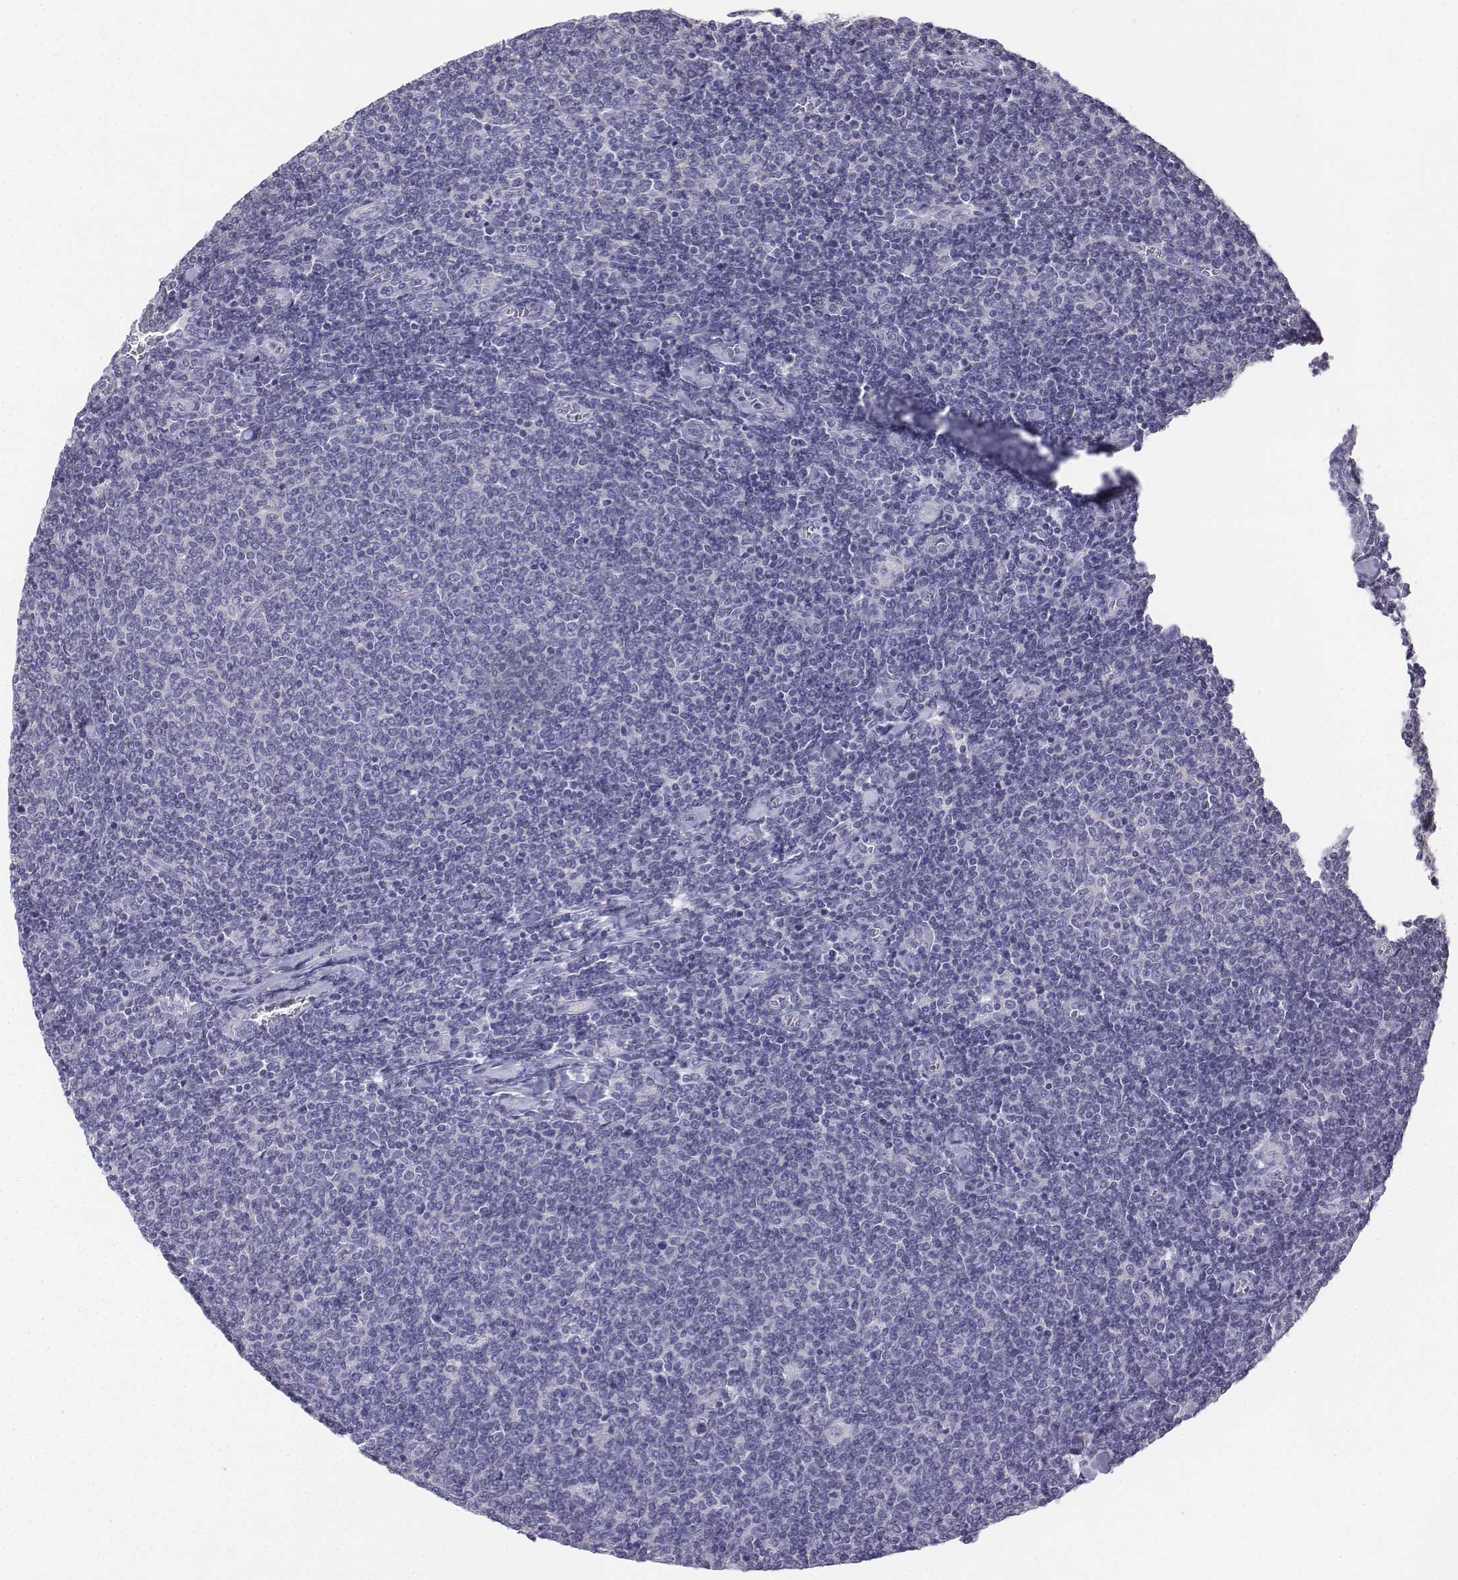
{"staining": {"intensity": "negative", "quantity": "none", "location": "none"}, "tissue": "lymphoma", "cell_type": "Tumor cells", "image_type": "cancer", "snomed": [{"axis": "morphology", "description": "Malignant lymphoma, non-Hodgkin's type, Low grade"}, {"axis": "topography", "description": "Lymph node"}], "caption": "Immunohistochemistry (IHC) micrograph of lymphoma stained for a protein (brown), which shows no staining in tumor cells.", "gene": "LGSN", "patient": {"sex": "male", "age": 52}}